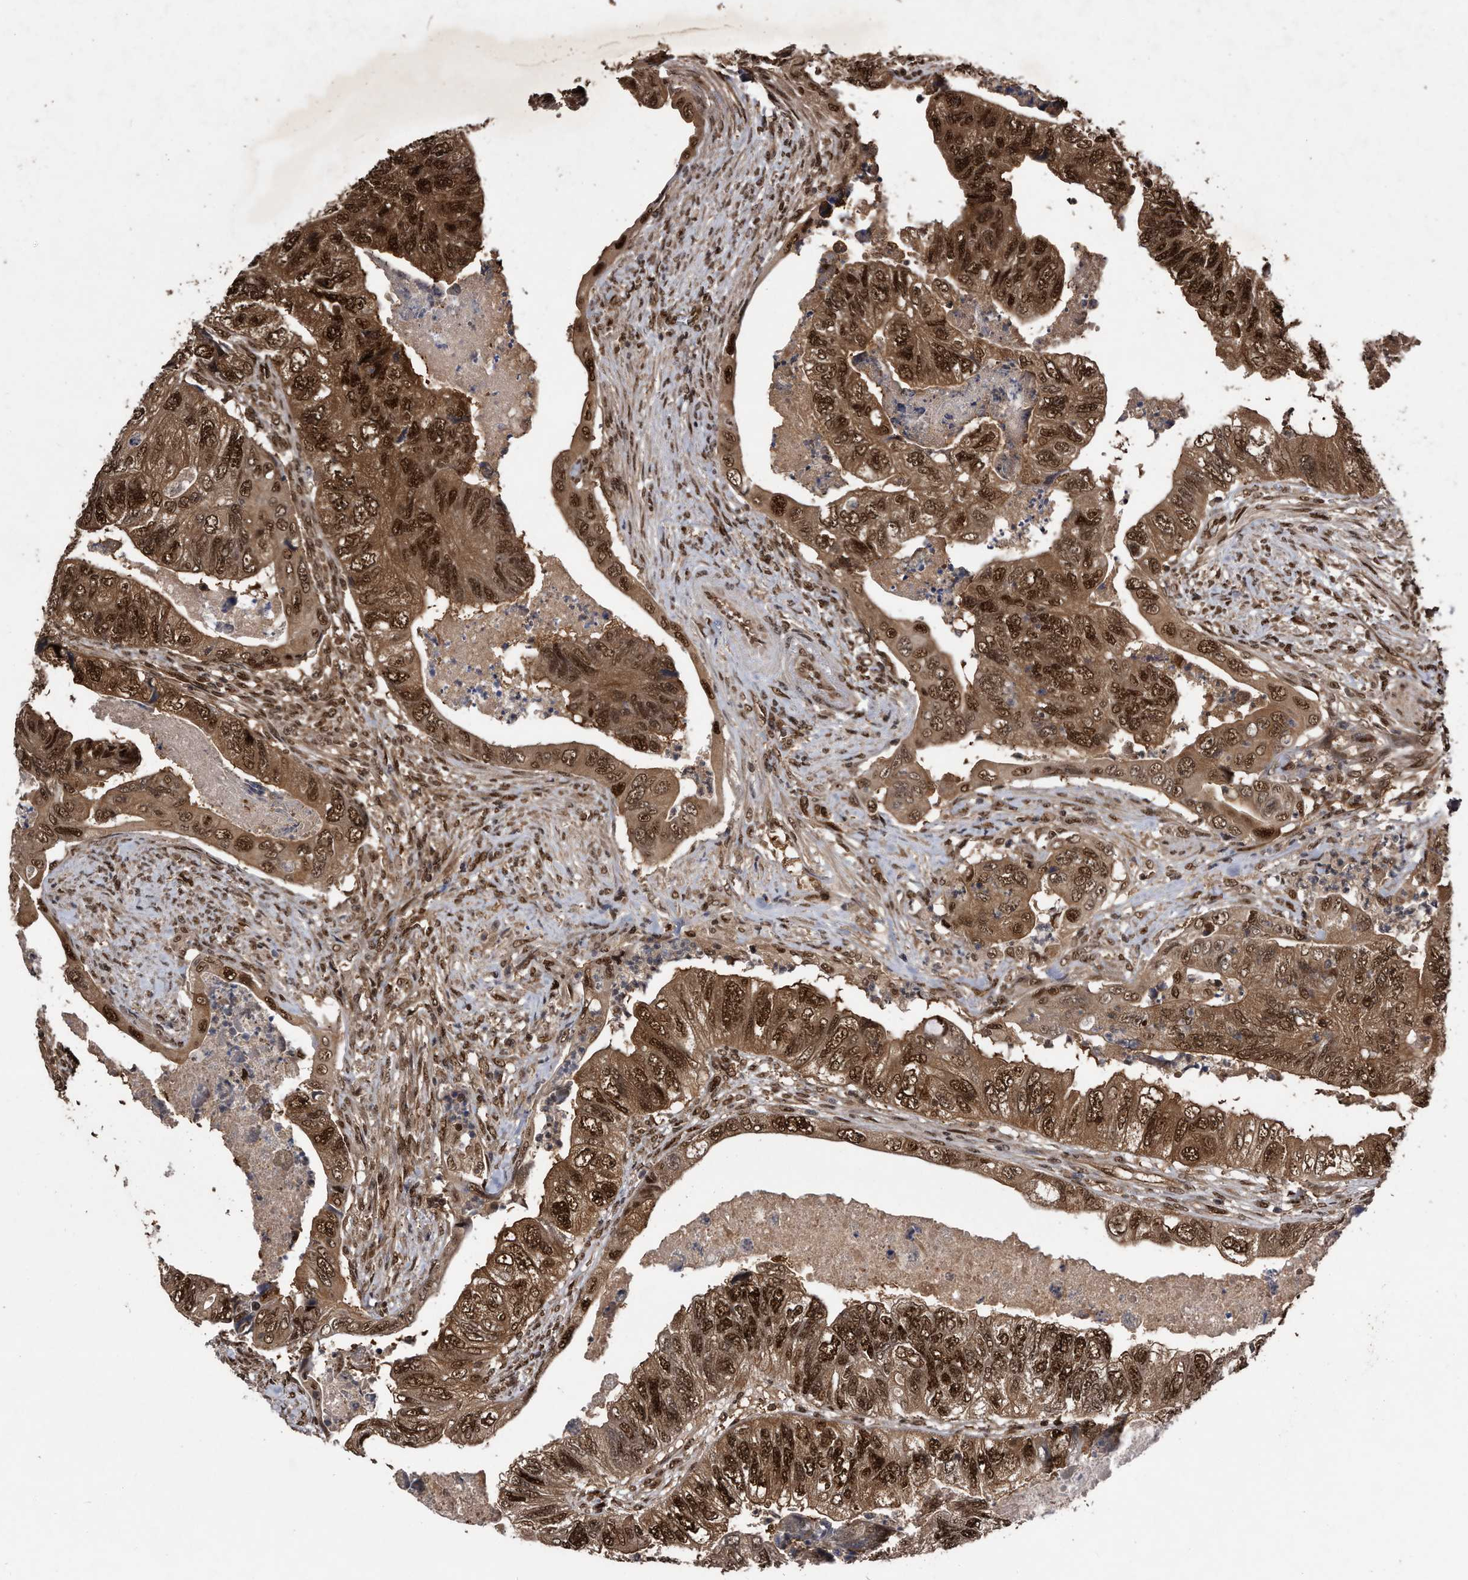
{"staining": {"intensity": "strong", "quantity": ">75%", "location": "cytoplasmic/membranous,nuclear"}, "tissue": "colorectal cancer", "cell_type": "Tumor cells", "image_type": "cancer", "snomed": [{"axis": "morphology", "description": "Adenocarcinoma, NOS"}, {"axis": "topography", "description": "Rectum"}], "caption": "Human colorectal adenocarcinoma stained with a protein marker demonstrates strong staining in tumor cells.", "gene": "RAD23B", "patient": {"sex": "male", "age": 63}}